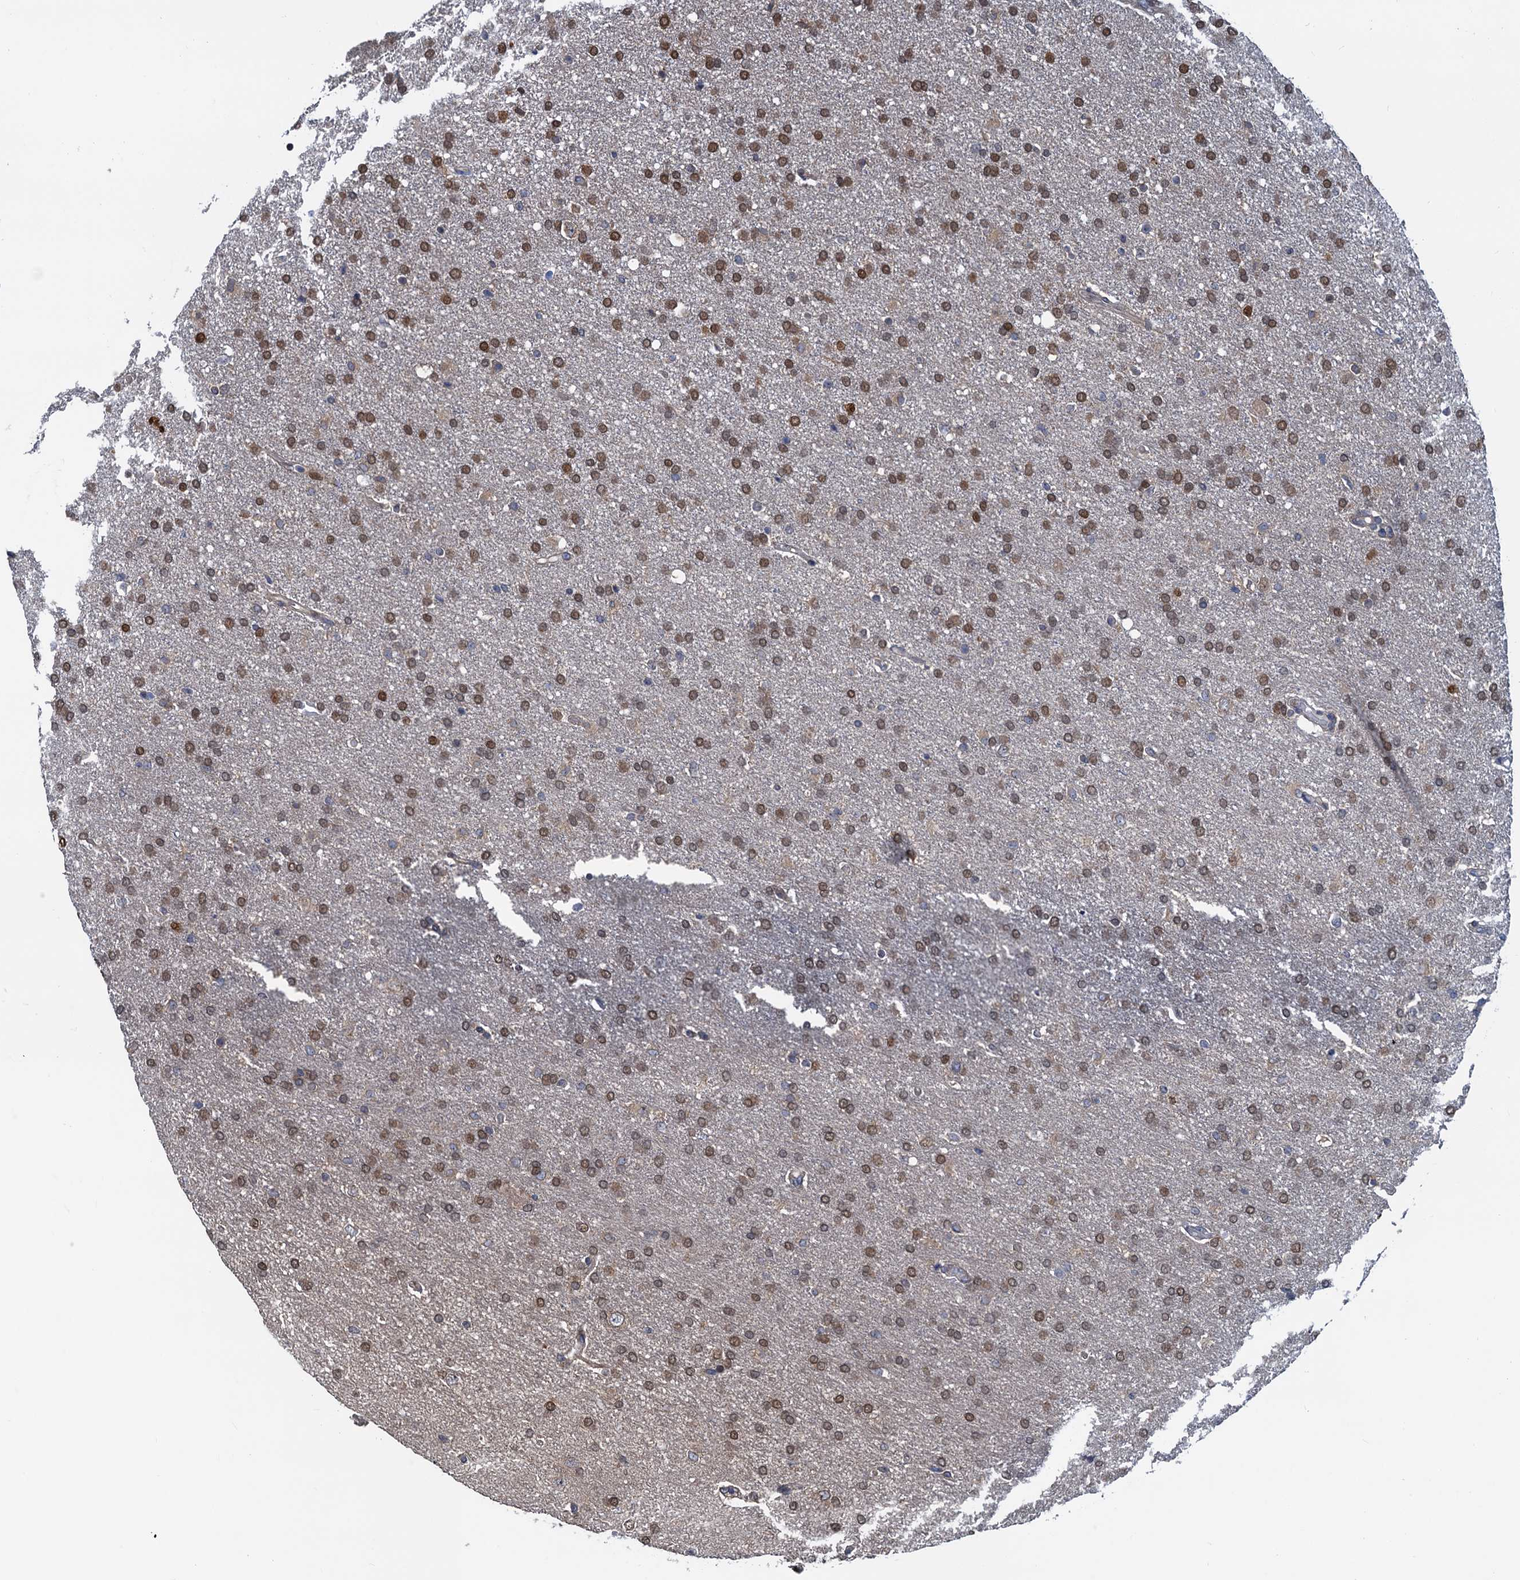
{"staining": {"intensity": "moderate", "quantity": ">75%", "location": "nuclear"}, "tissue": "glioma", "cell_type": "Tumor cells", "image_type": "cancer", "snomed": [{"axis": "morphology", "description": "Glioma, malignant, High grade"}, {"axis": "topography", "description": "Brain"}], "caption": "Human malignant glioma (high-grade) stained for a protein (brown) exhibits moderate nuclear positive positivity in about >75% of tumor cells.", "gene": "RNF125", "patient": {"sex": "male", "age": 72}}